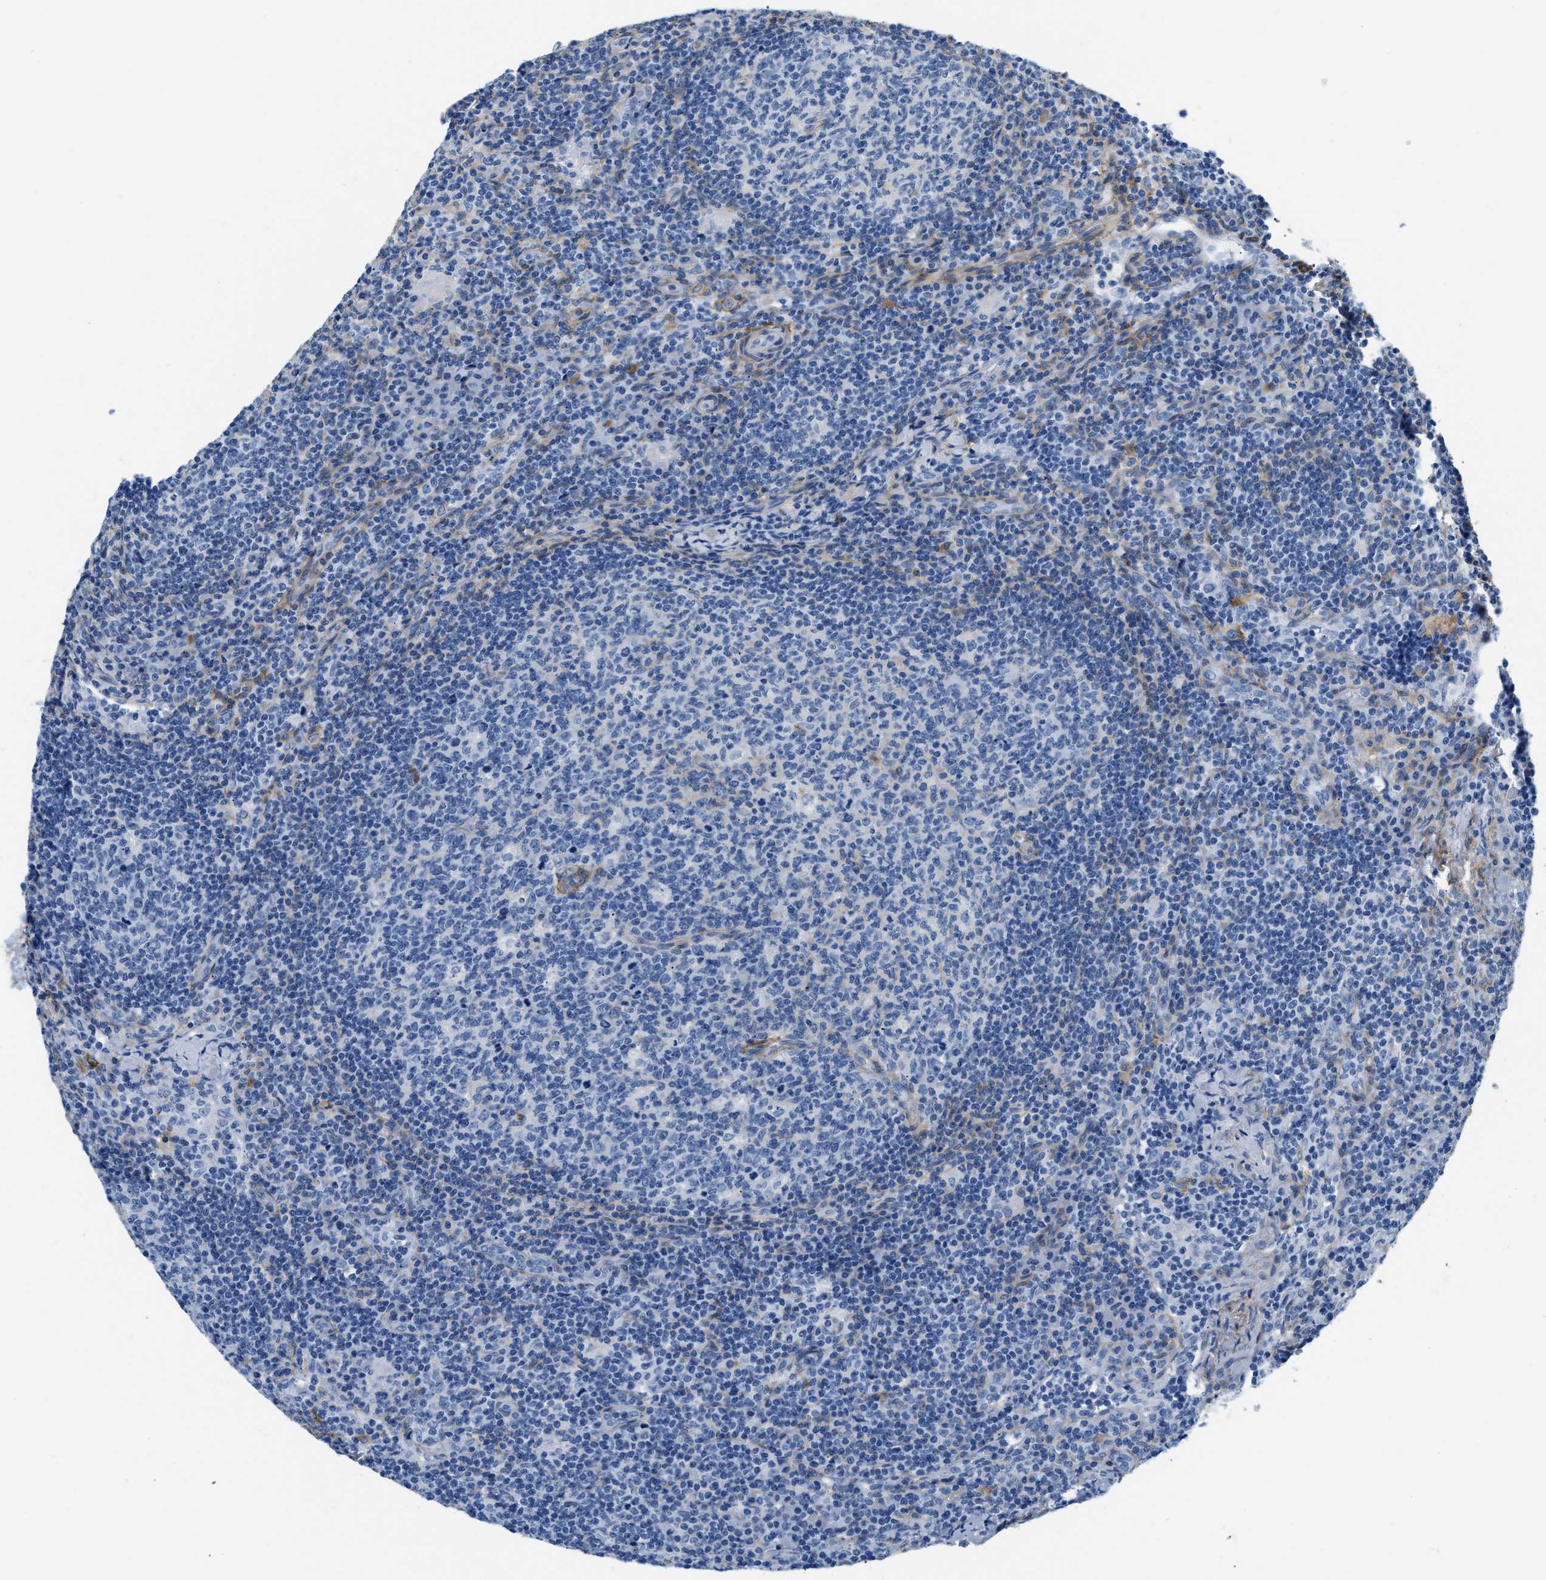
{"staining": {"intensity": "negative", "quantity": "none", "location": "none"}, "tissue": "lymph node", "cell_type": "Germinal center cells", "image_type": "normal", "snomed": [{"axis": "morphology", "description": "Normal tissue, NOS"}, {"axis": "morphology", "description": "Inflammation, NOS"}, {"axis": "topography", "description": "Lymph node"}], "caption": "Immunohistochemistry photomicrograph of benign lymph node: human lymph node stained with DAB shows no significant protein staining in germinal center cells.", "gene": "PDGFRB", "patient": {"sex": "male", "age": 55}}